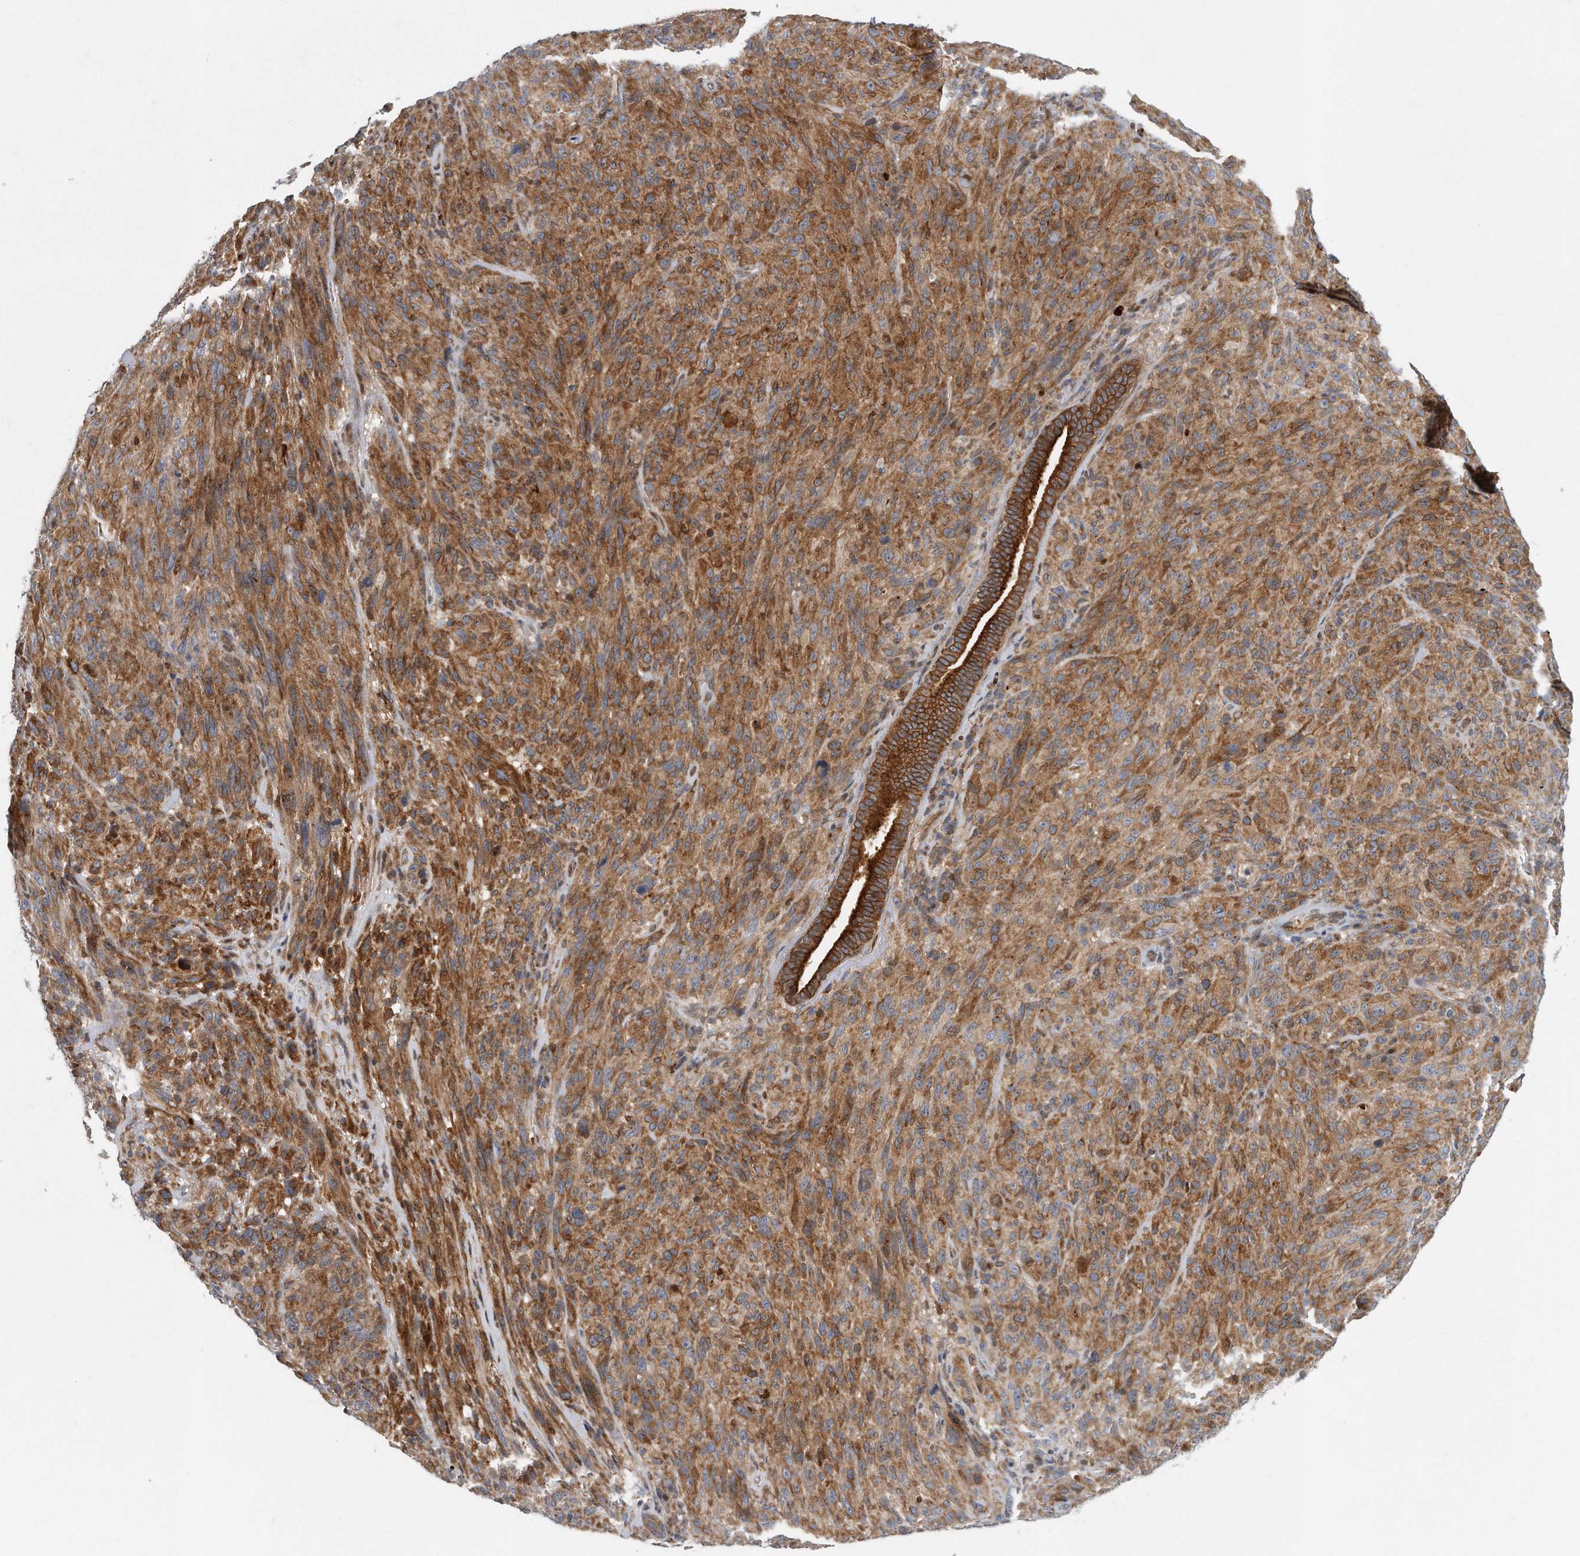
{"staining": {"intensity": "moderate", "quantity": ">75%", "location": "cytoplasmic/membranous"}, "tissue": "melanoma", "cell_type": "Tumor cells", "image_type": "cancer", "snomed": [{"axis": "morphology", "description": "Malignant melanoma, NOS"}, {"axis": "topography", "description": "Skin of head"}], "caption": "DAB (3,3'-diaminobenzidine) immunohistochemical staining of human melanoma displays moderate cytoplasmic/membranous protein staining in about >75% of tumor cells.", "gene": "PCDH8", "patient": {"sex": "male", "age": 96}}